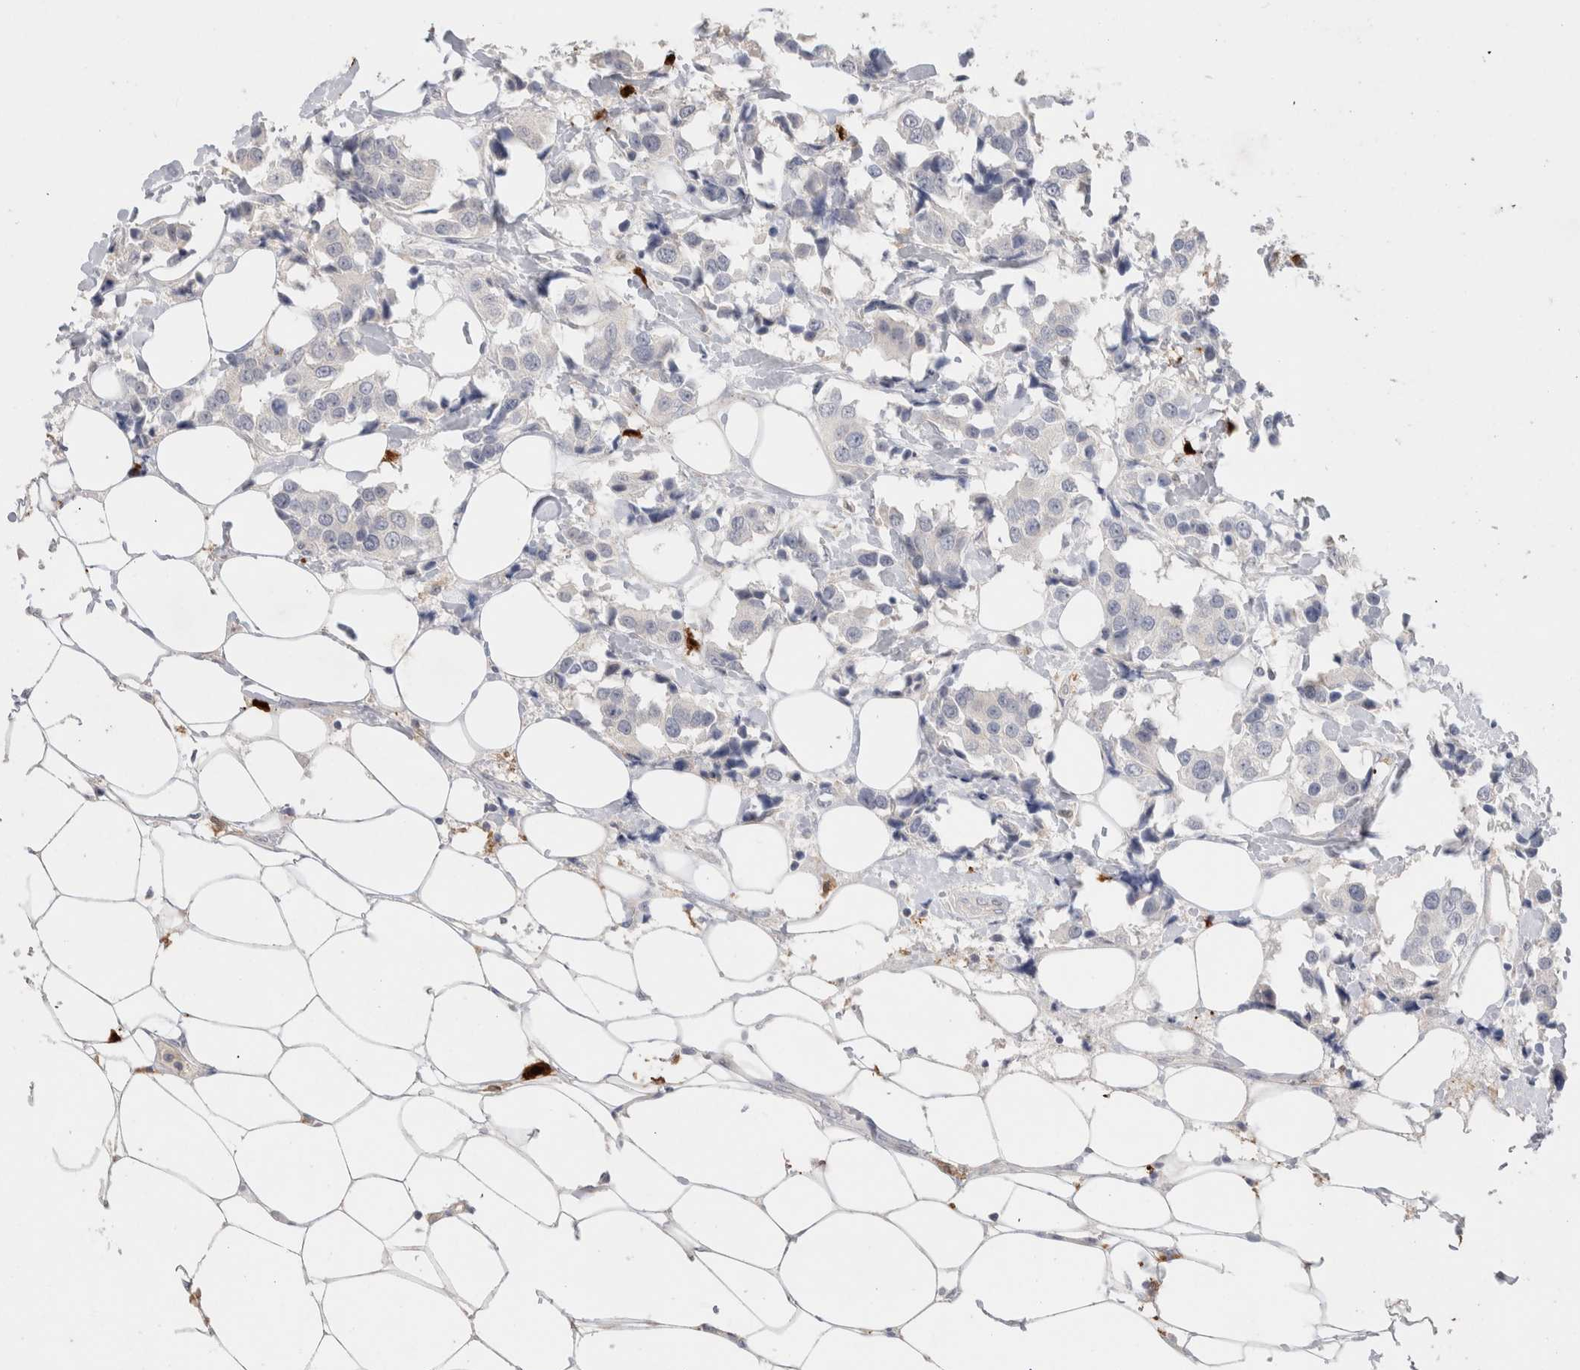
{"staining": {"intensity": "negative", "quantity": "none", "location": "none"}, "tissue": "breast cancer", "cell_type": "Tumor cells", "image_type": "cancer", "snomed": [{"axis": "morphology", "description": "Normal tissue, NOS"}, {"axis": "morphology", "description": "Duct carcinoma"}, {"axis": "topography", "description": "Breast"}], "caption": "Tumor cells are negative for protein expression in human breast intraductal carcinoma.", "gene": "HPGDS", "patient": {"sex": "female", "age": 39}}